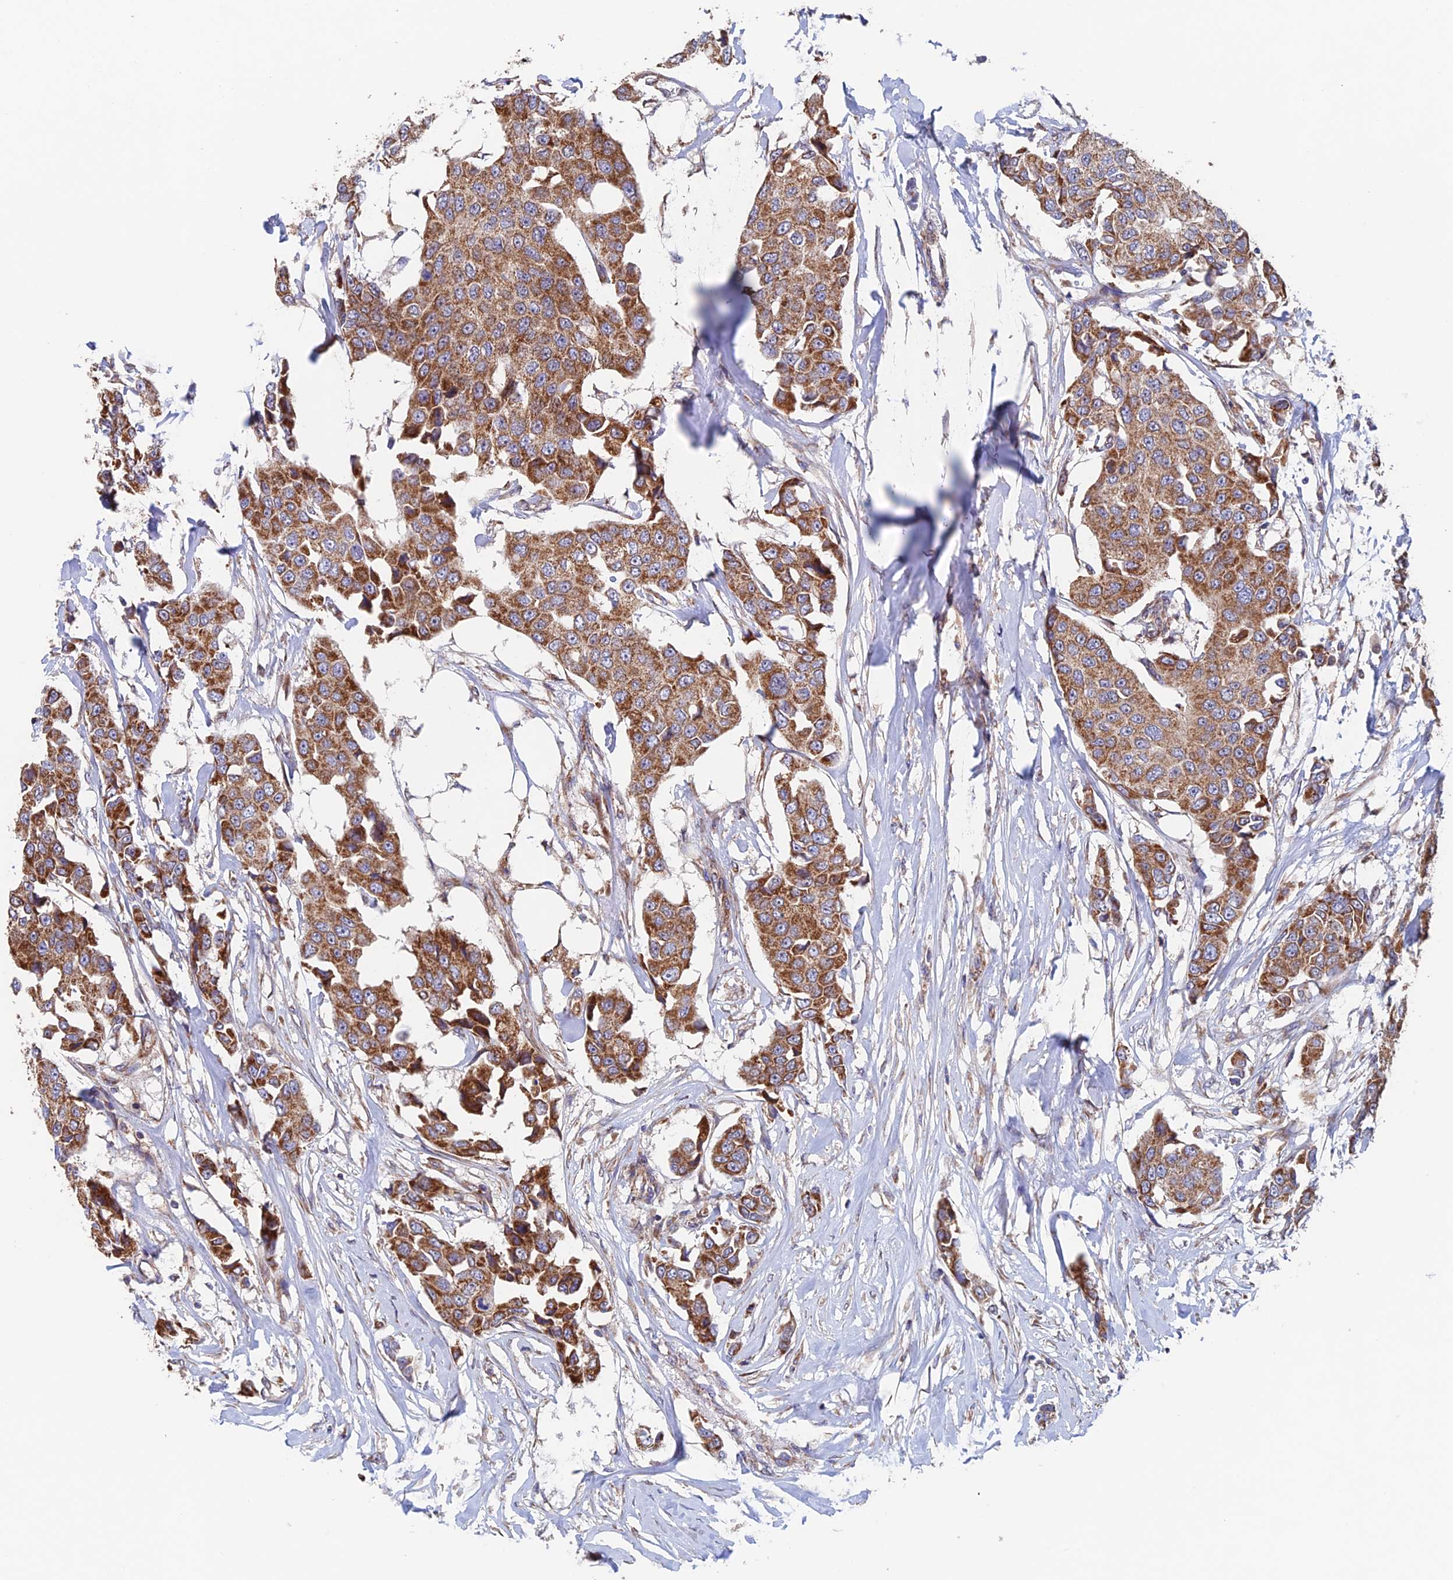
{"staining": {"intensity": "strong", "quantity": ">75%", "location": "cytoplasmic/membranous"}, "tissue": "breast cancer", "cell_type": "Tumor cells", "image_type": "cancer", "snomed": [{"axis": "morphology", "description": "Duct carcinoma"}, {"axis": "topography", "description": "Breast"}], "caption": "A high-resolution image shows IHC staining of intraductal carcinoma (breast), which reveals strong cytoplasmic/membranous expression in approximately >75% of tumor cells.", "gene": "MRPL1", "patient": {"sex": "female", "age": 80}}